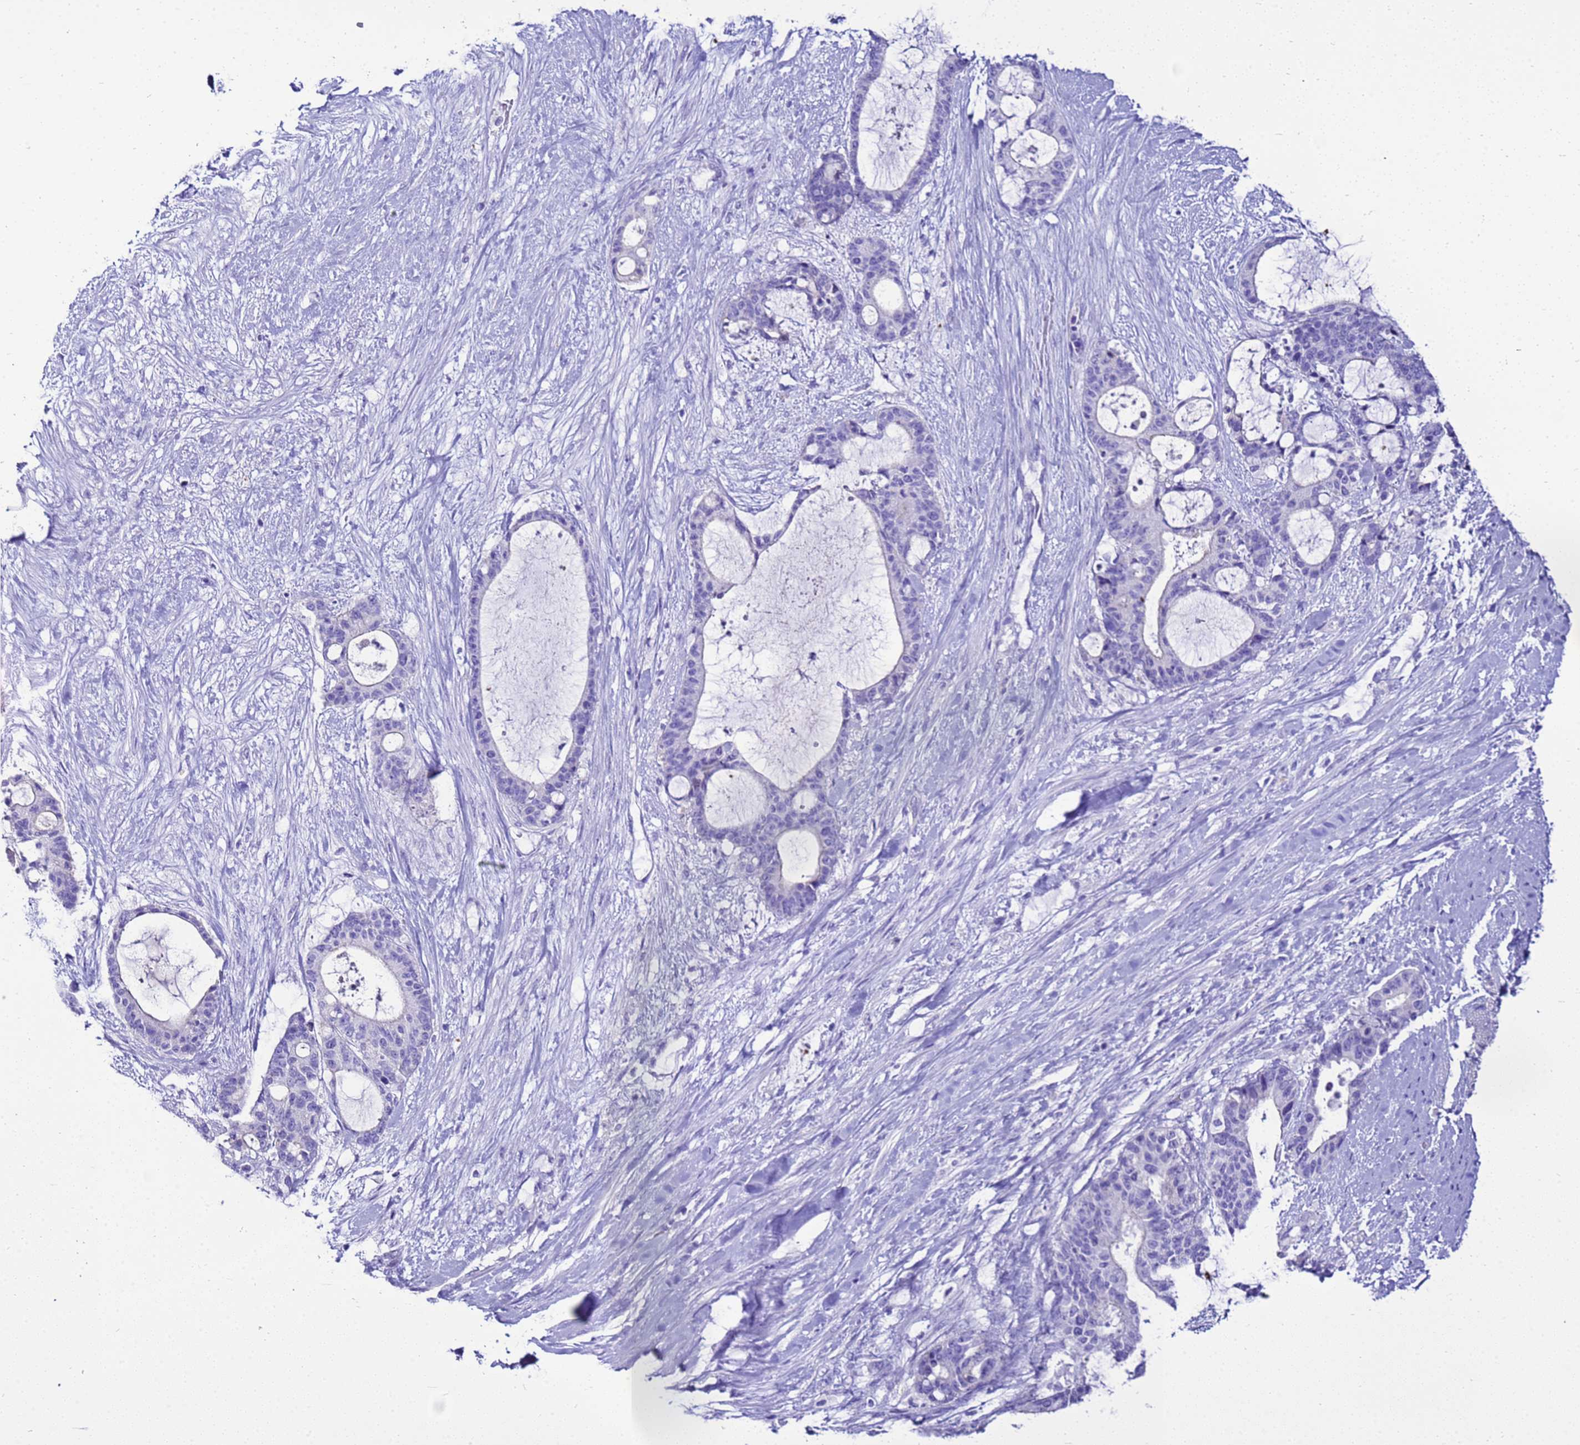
{"staining": {"intensity": "negative", "quantity": "none", "location": "none"}, "tissue": "liver cancer", "cell_type": "Tumor cells", "image_type": "cancer", "snomed": [{"axis": "morphology", "description": "Normal tissue, NOS"}, {"axis": "morphology", "description": "Cholangiocarcinoma"}, {"axis": "topography", "description": "Liver"}, {"axis": "topography", "description": "Peripheral nerve tissue"}], "caption": "This is a histopathology image of IHC staining of liver cancer (cholangiocarcinoma), which shows no expression in tumor cells.", "gene": "BEST2", "patient": {"sex": "female", "age": 73}}